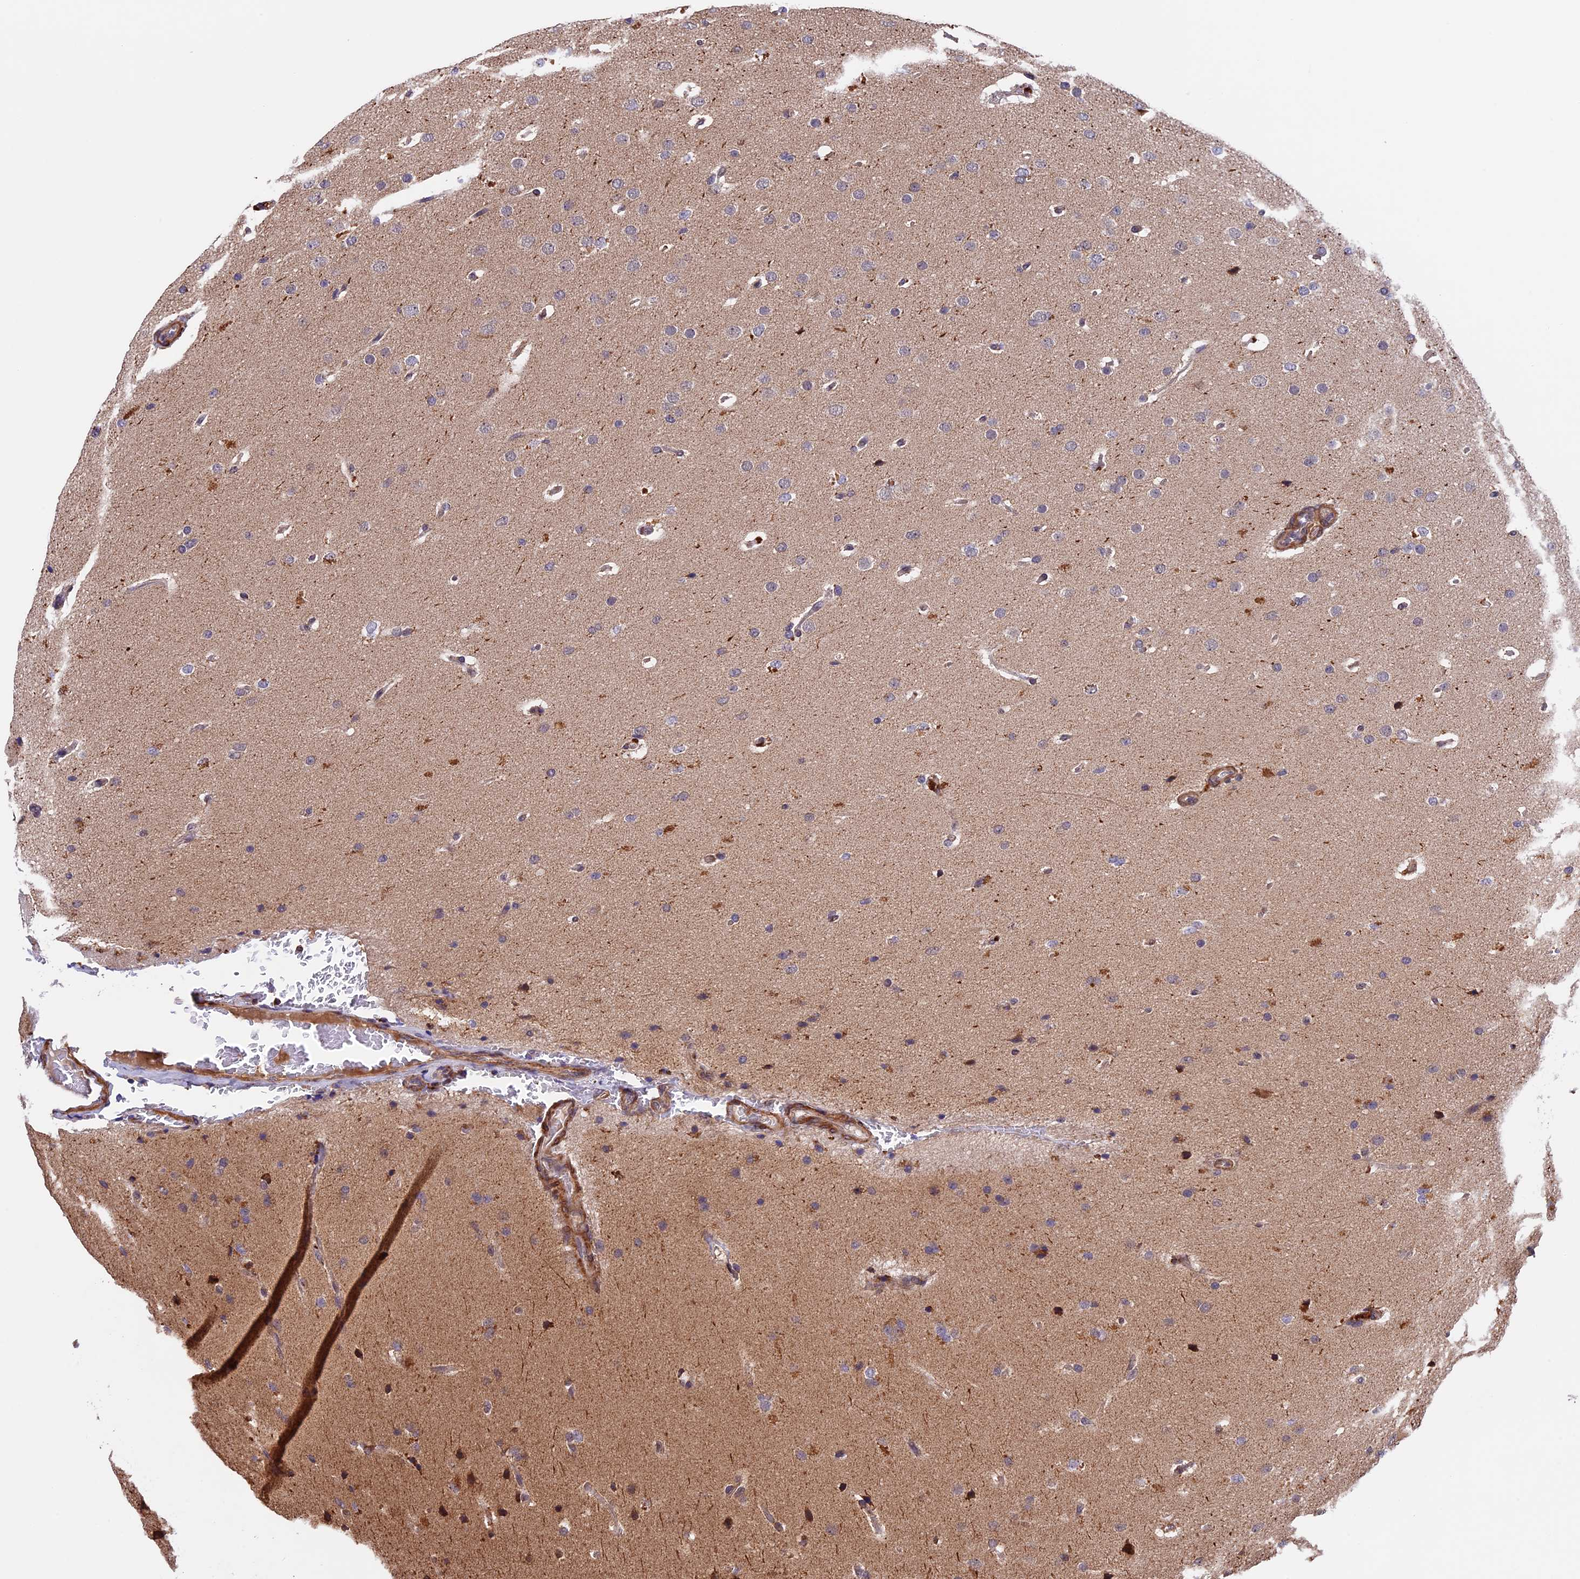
{"staining": {"intensity": "negative", "quantity": "none", "location": "none"}, "tissue": "glioma", "cell_type": "Tumor cells", "image_type": "cancer", "snomed": [{"axis": "morphology", "description": "Glioma, malignant, Low grade"}, {"axis": "topography", "description": "Brain"}], "caption": "The image exhibits no staining of tumor cells in low-grade glioma (malignant).", "gene": "RNF17", "patient": {"sex": "female", "age": 37}}